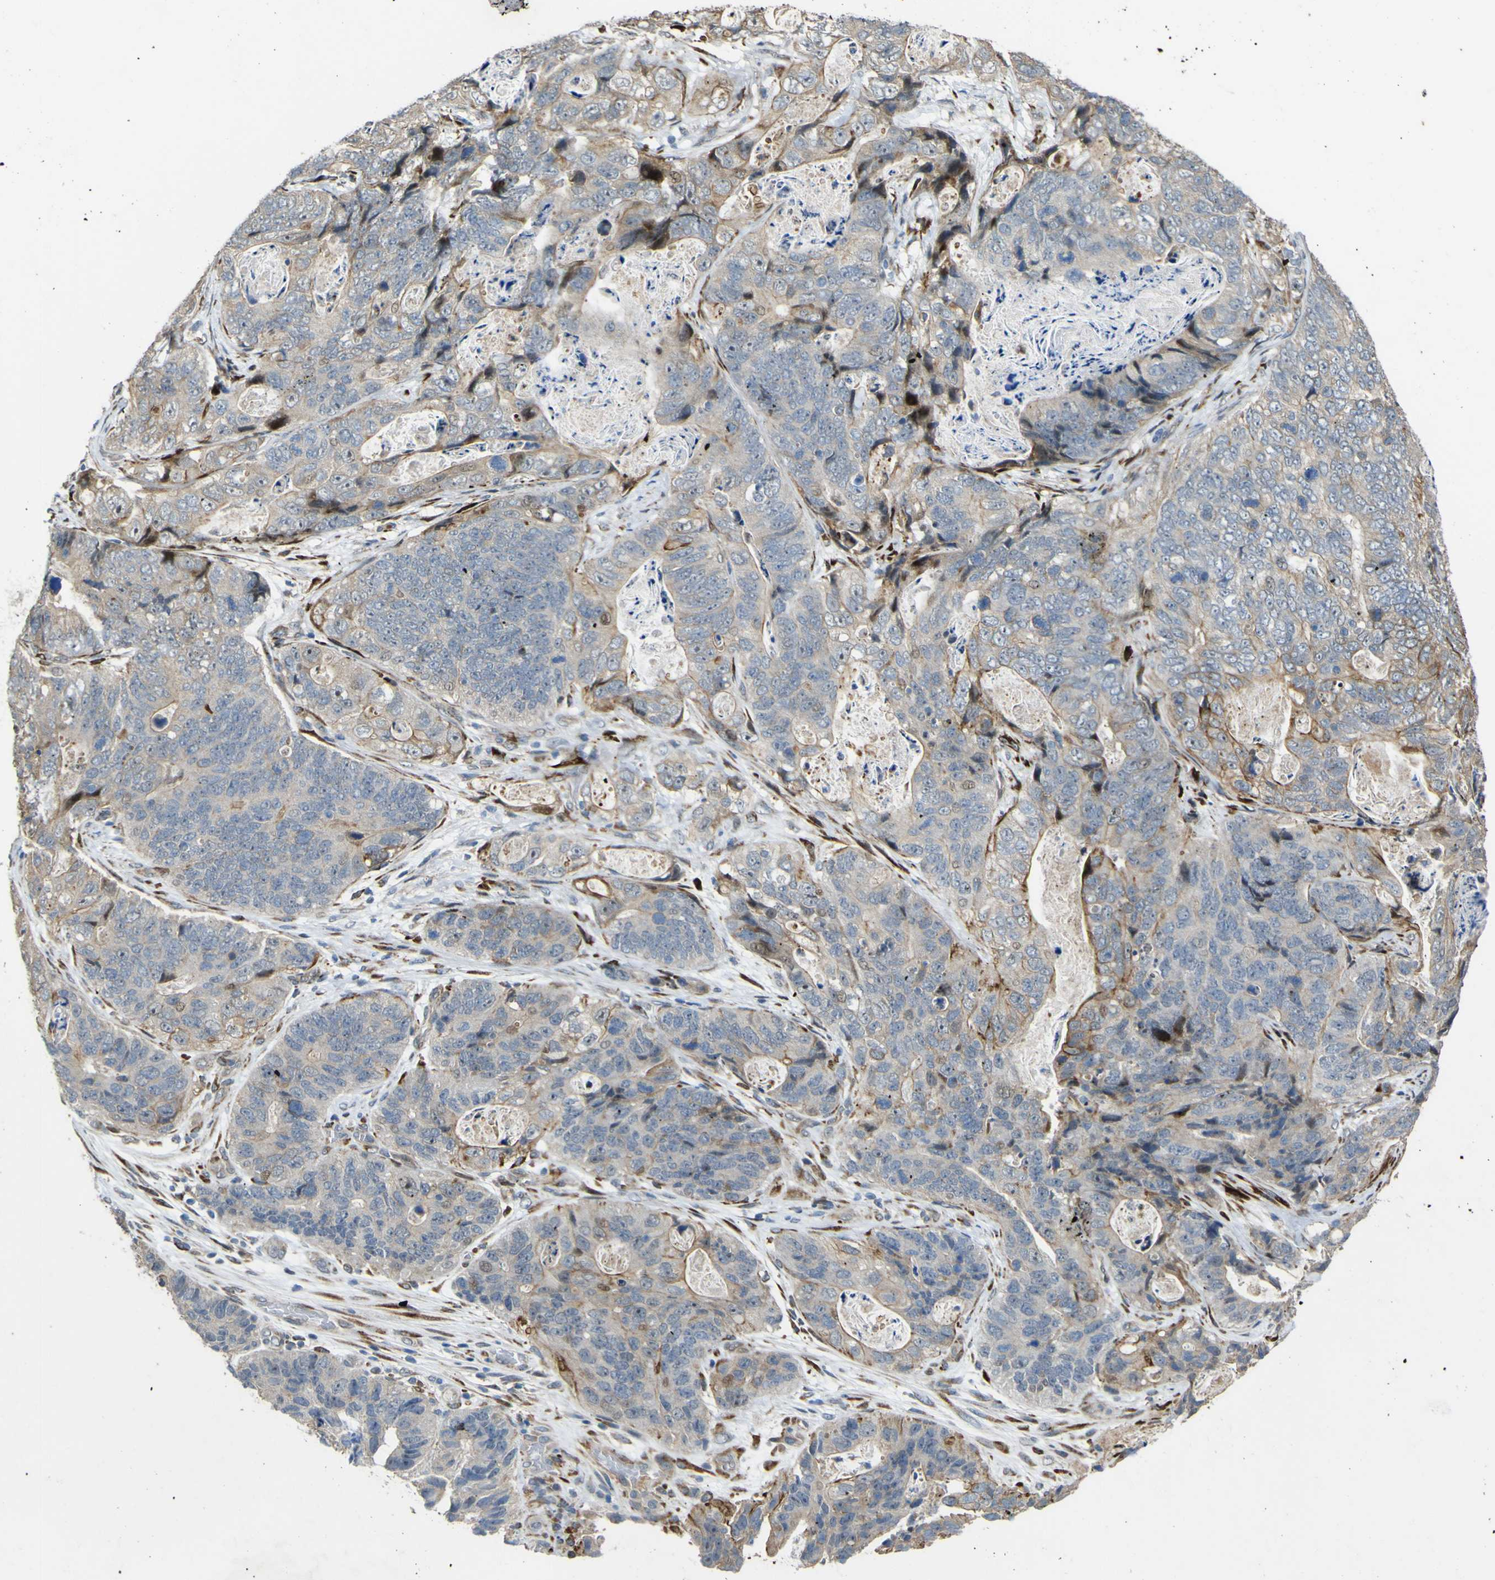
{"staining": {"intensity": "weak", "quantity": "25%-75%", "location": "cytoplasmic/membranous"}, "tissue": "stomach cancer", "cell_type": "Tumor cells", "image_type": "cancer", "snomed": [{"axis": "morphology", "description": "Adenocarcinoma, NOS"}, {"axis": "topography", "description": "Stomach"}], "caption": "Weak cytoplasmic/membranous protein expression is appreciated in about 25%-75% of tumor cells in stomach adenocarcinoma. (DAB (3,3'-diaminobenzidine) IHC, brown staining for protein, blue staining for nuclei).", "gene": "LBHD1", "patient": {"sex": "female", "age": 89}}